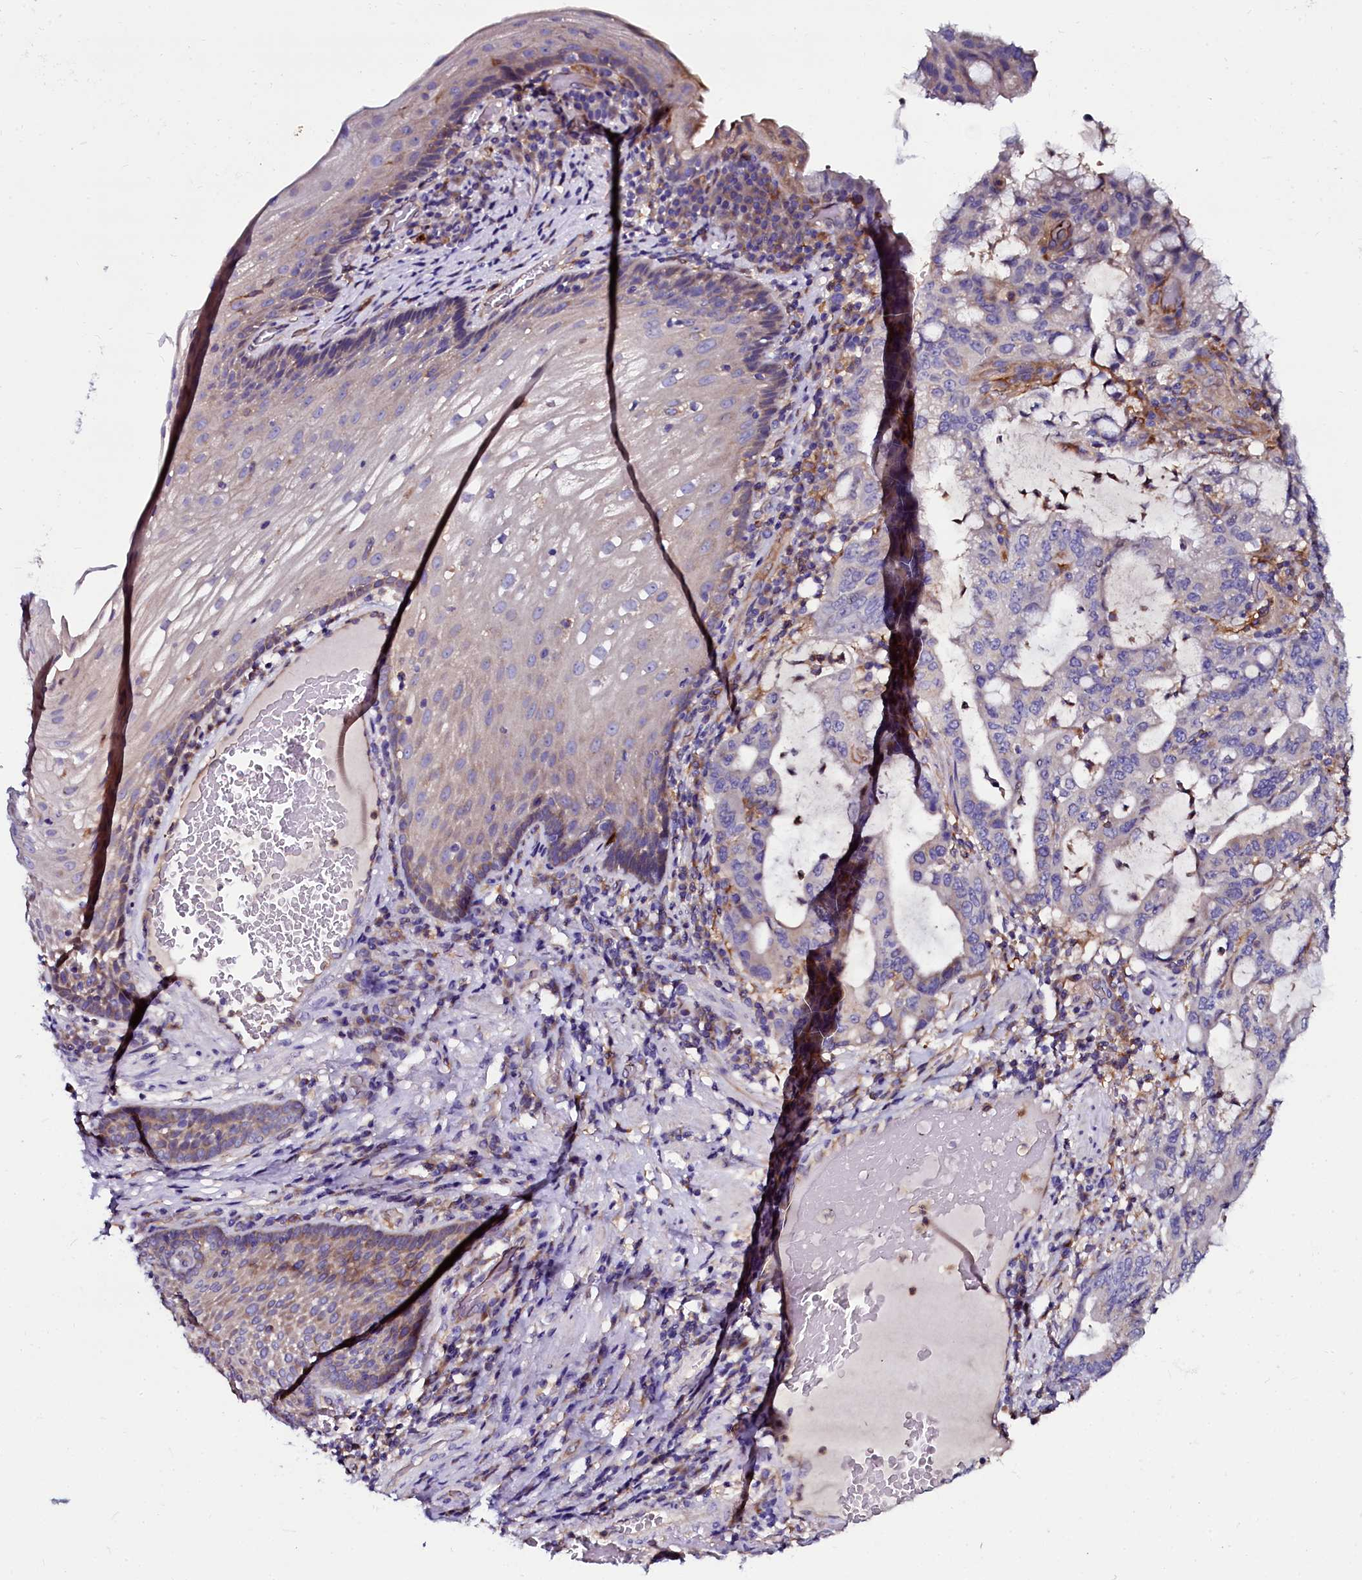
{"staining": {"intensity": "moderate", "quantity": "<25%", "location": "cytoplasmic/membranous"}, "tissue": "stomach cancer", "cell_type": "Tumor cells", "image_type": "cancer", "snomed": [{"axis": "morphology", "description": "Normal tissue, NOS"}, {"axis": "morphology", "description": "Adenocarcinoma, NOS"}, {"axis": "topography", "description": "Esophagus"}, {"axis": "topography", "description": "Stomach, upper"}, {"axis": "topography", "description": "Peripheral nerve tissue"}], "caption": "The immunohistochemical stain shows moderate cytoplasmic/membranous staining in tumor cells of stomach cancer tissue.", "gene": "OTOL1", "patient": {"sex": "male", "age": 62}}